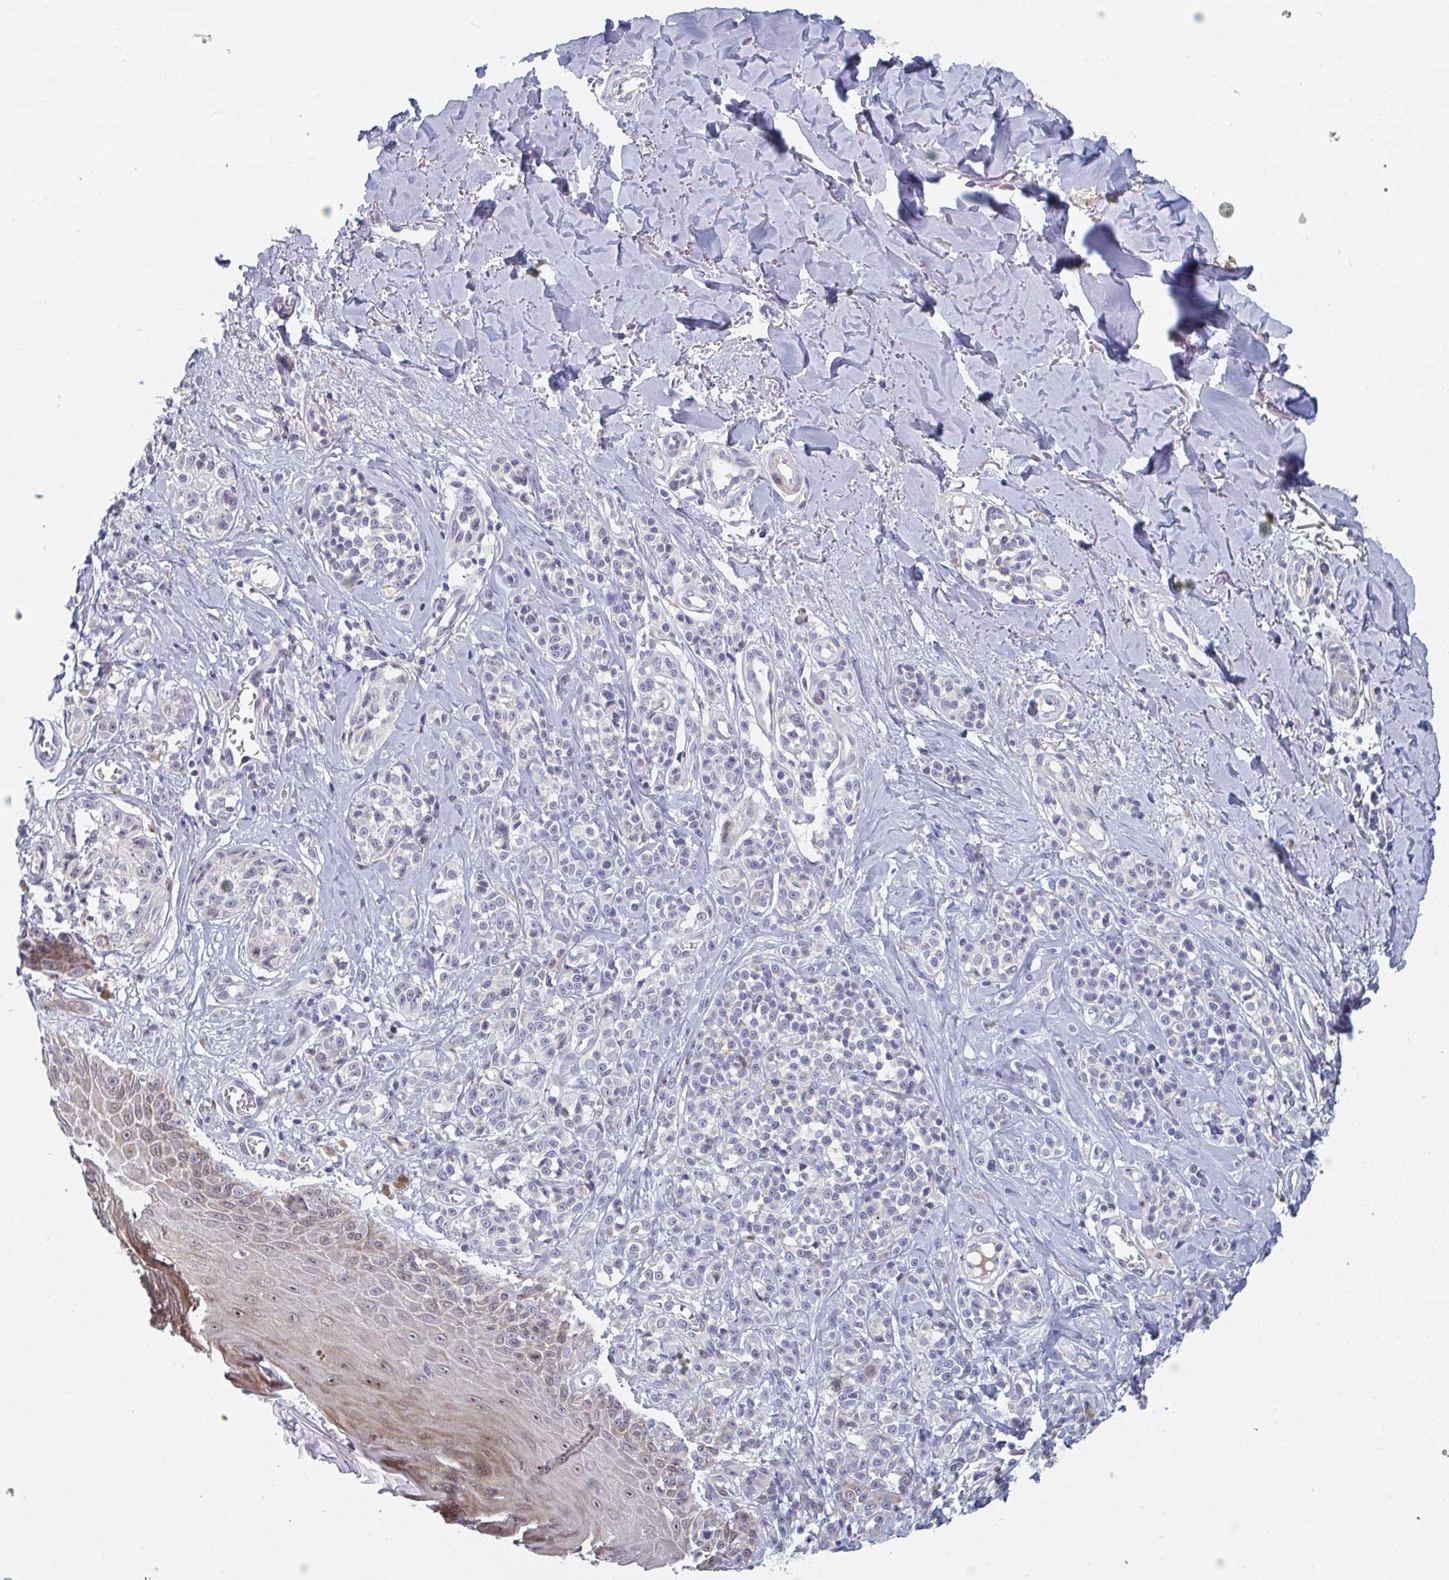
{"staining": {"intensity": "negative", "quantity": "none", "location": "none"}, "tissue": "melanoma", "cell_type": "Tumor cells", "image_type": "cancer", "snomed": [{"axis": "morphology", "description": "Malignant melanoma, NOS"}, {"axis": "topography", "description": "Skin"}], "caption": "DAB immunohistochemical staining of malignant melanoma shows no significant staining in tumor cells.", "gene": "CENPT", "patient": {"sex": "male", "age": 74}}